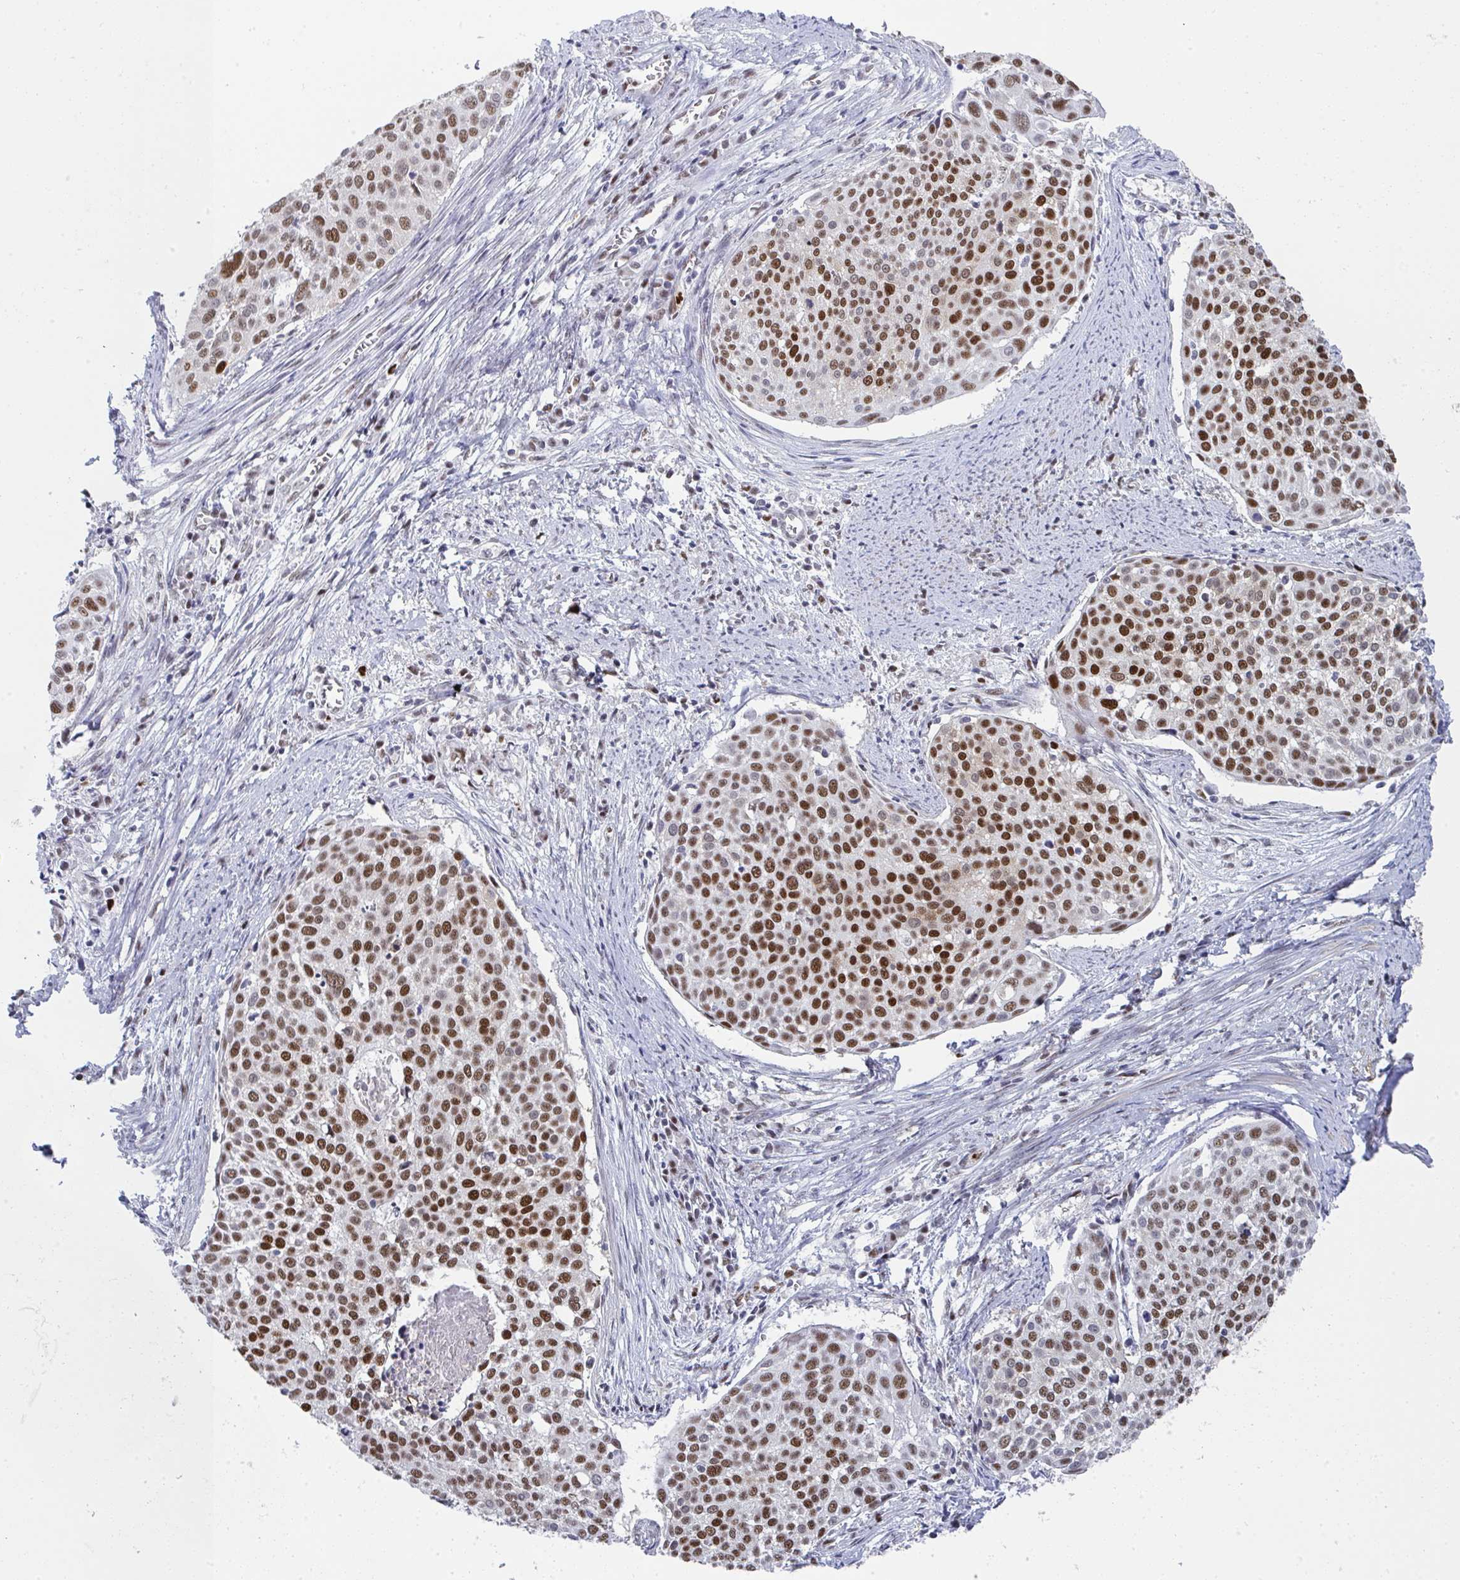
{"staining": {"intensity": "moderate", "quantity": ">75%", "location": "nuclear"}, "tissue": "cervical cancer", "cell_type": "Tumor cells", "image_type": "cancer", "snomed": [{"axis": "morphology", "description": "Squamous cell carcinoma, NOS"}, {"axis": "topography", "description": "Cervix"}], "caption": "This micrograph demonstrates immunohistochemistry (IHC) staining of human cervical squamous cell carcinoma, with medium moderate nuclear positivity in about >75% of tumor cells.", "gene": "JDP2", "patient": {"sex": "female", "age": 39}}